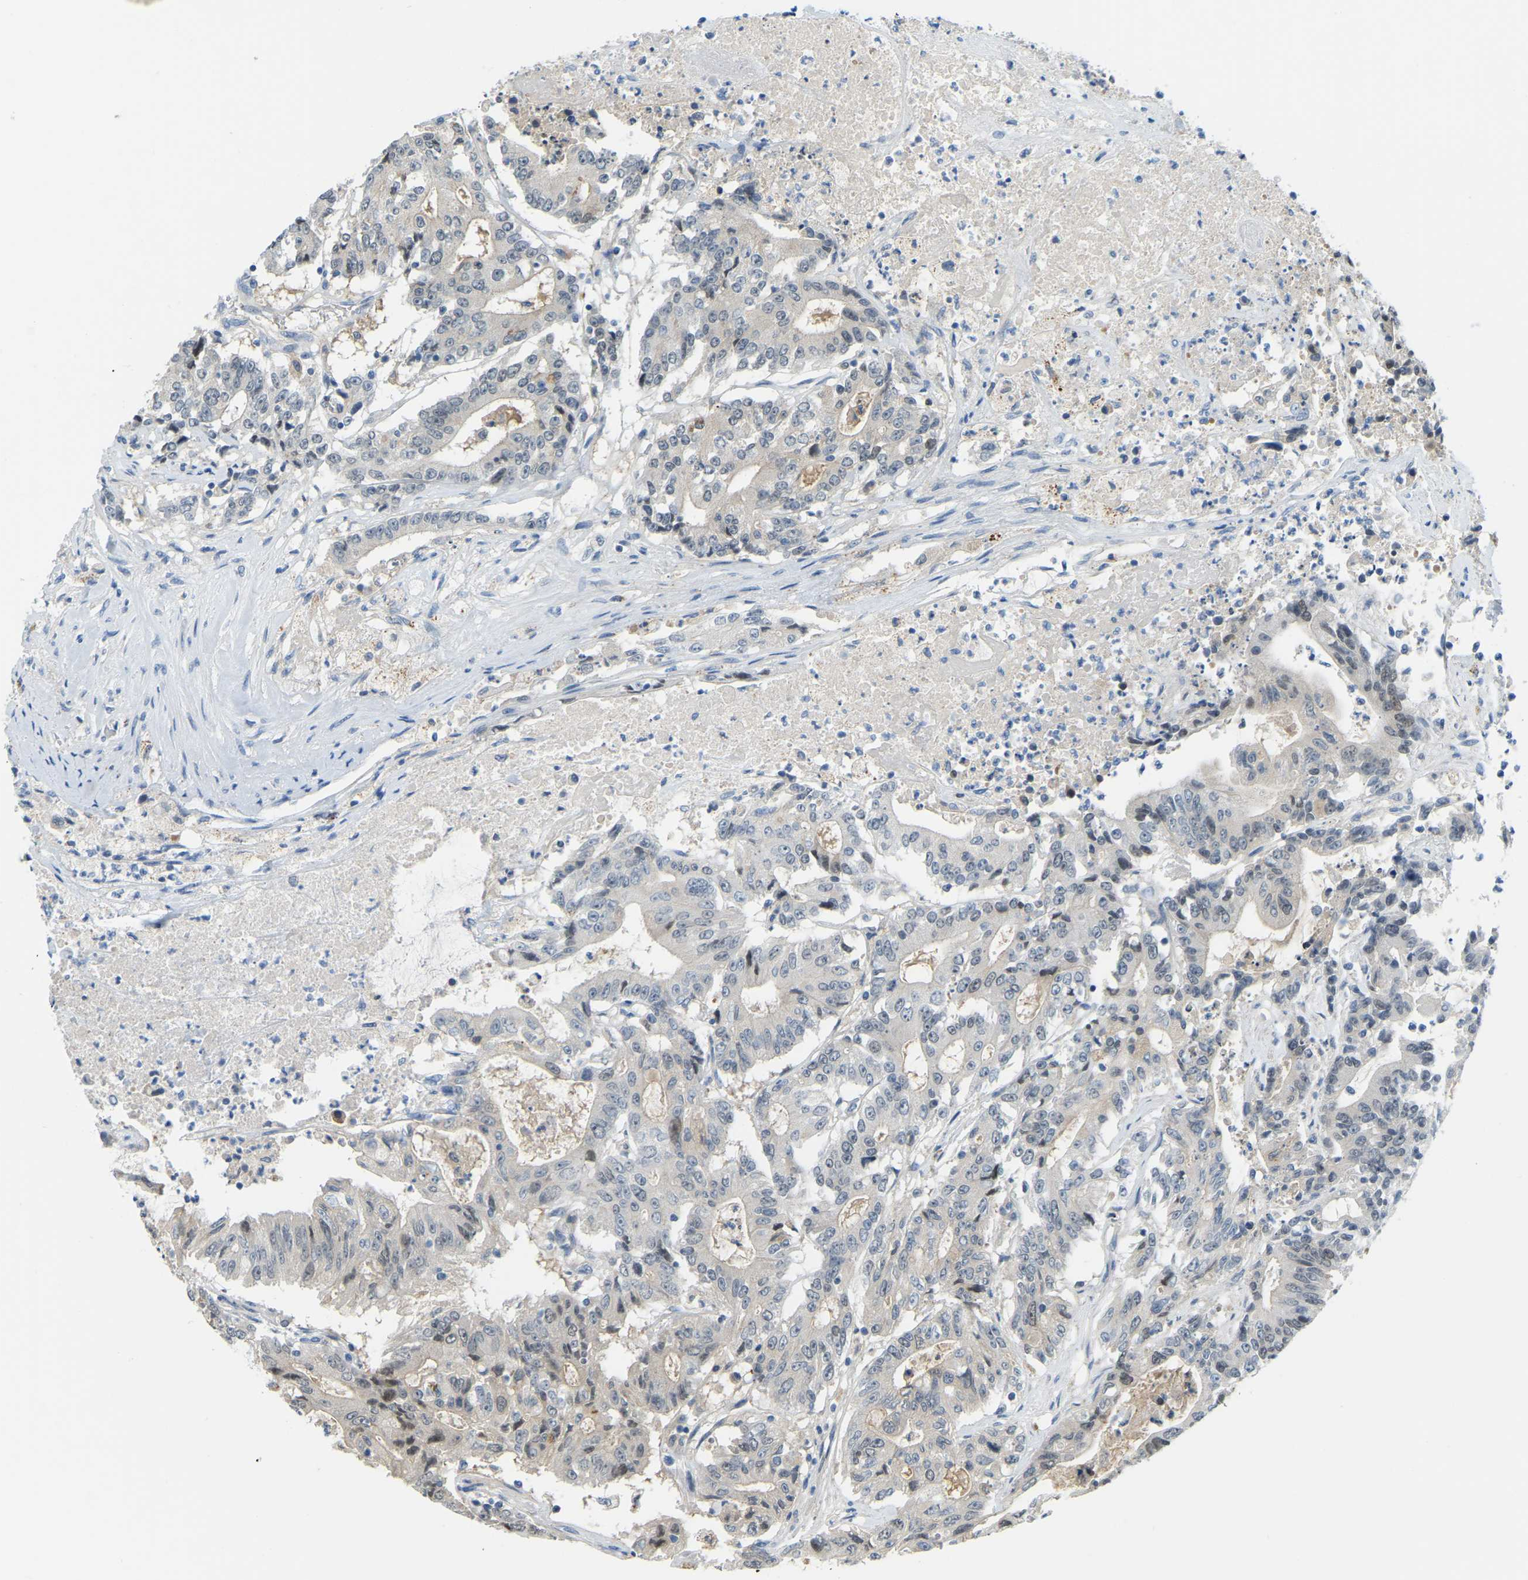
{"staining": {"intensity": "negative", "quantity": "none", "location": "none"}, "tissue": "colorectal cancer", "cell_type": "Tumor cells", "image_type": "cancer", "snomed": [{"axis": "morphology", "description": "Adenocarcinoma, NOS"}, {"axis": "topography", "description": "Colon"}], "caption": "There is no significant positivity in tumor cells of adenocarcinoma (colorectal).", "gene": "NME8", "patient": {"sex": "female", "age": 77}}